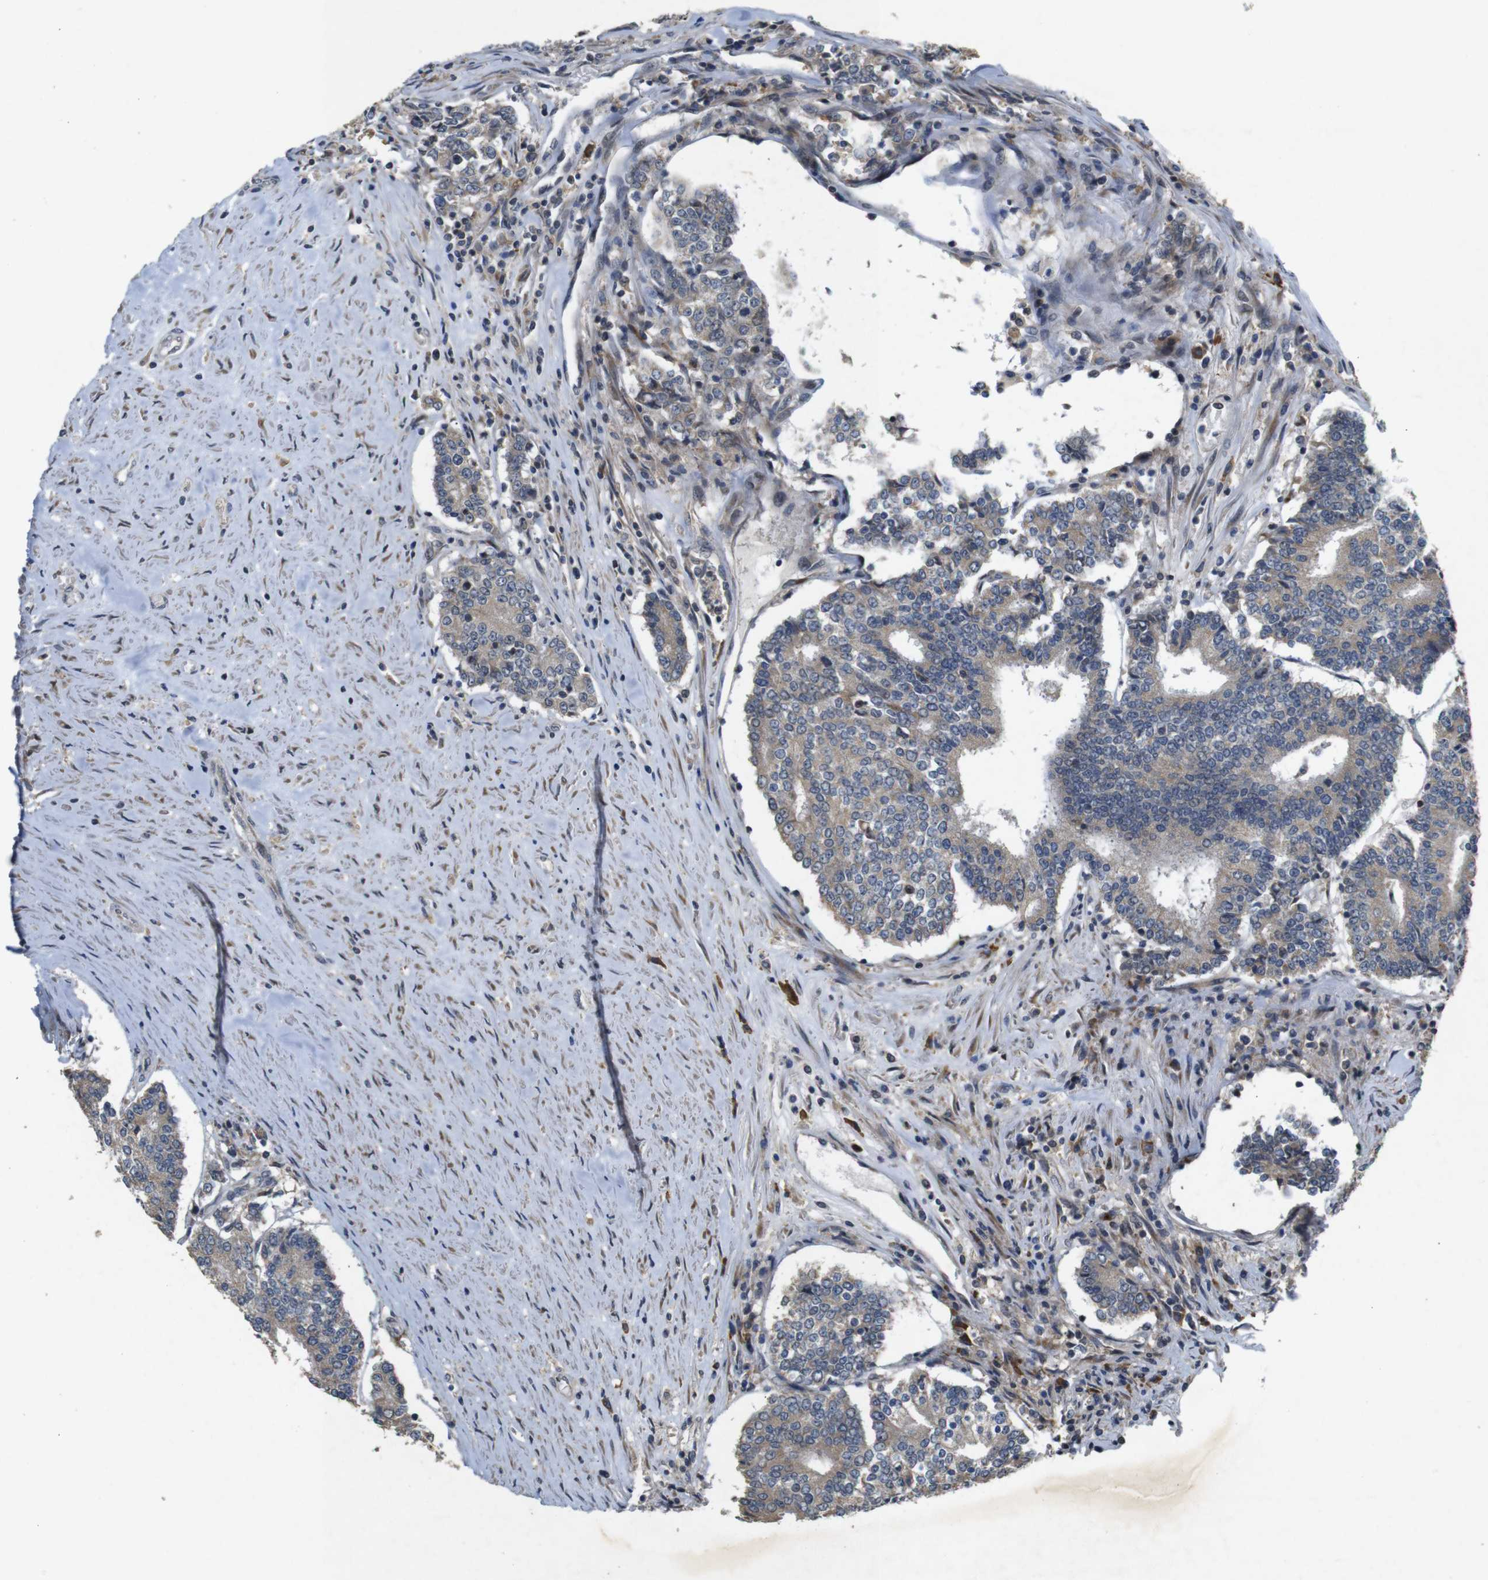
{"staining": {"intensity": "moderate", "quantity": ">75%", "location": "cytoplasmic/membranous"}, "tissue": "prostate cancer", "cell_type": "Tumor cells", "image_type": "cancer", "snomed": [{"axis": "morphology", "description": "Normal tissue, NOS"}, {"axis": "morphology", "description": "Adenocarcinoma, High grade"}, {"axis": "topography", "description": "Prostate"}, {"axis": "topography", "description": "Seminal veicle"}], "caption": "Moderate cytoplasmic/membranous staining for a protein is identified in about >75% of tumor cells of prostate adenocarcinoma (high-grade) using immunohistochemistry (IHC).", "gene": "MAGI2", "patient": {"sex": "male", "age": 55}}